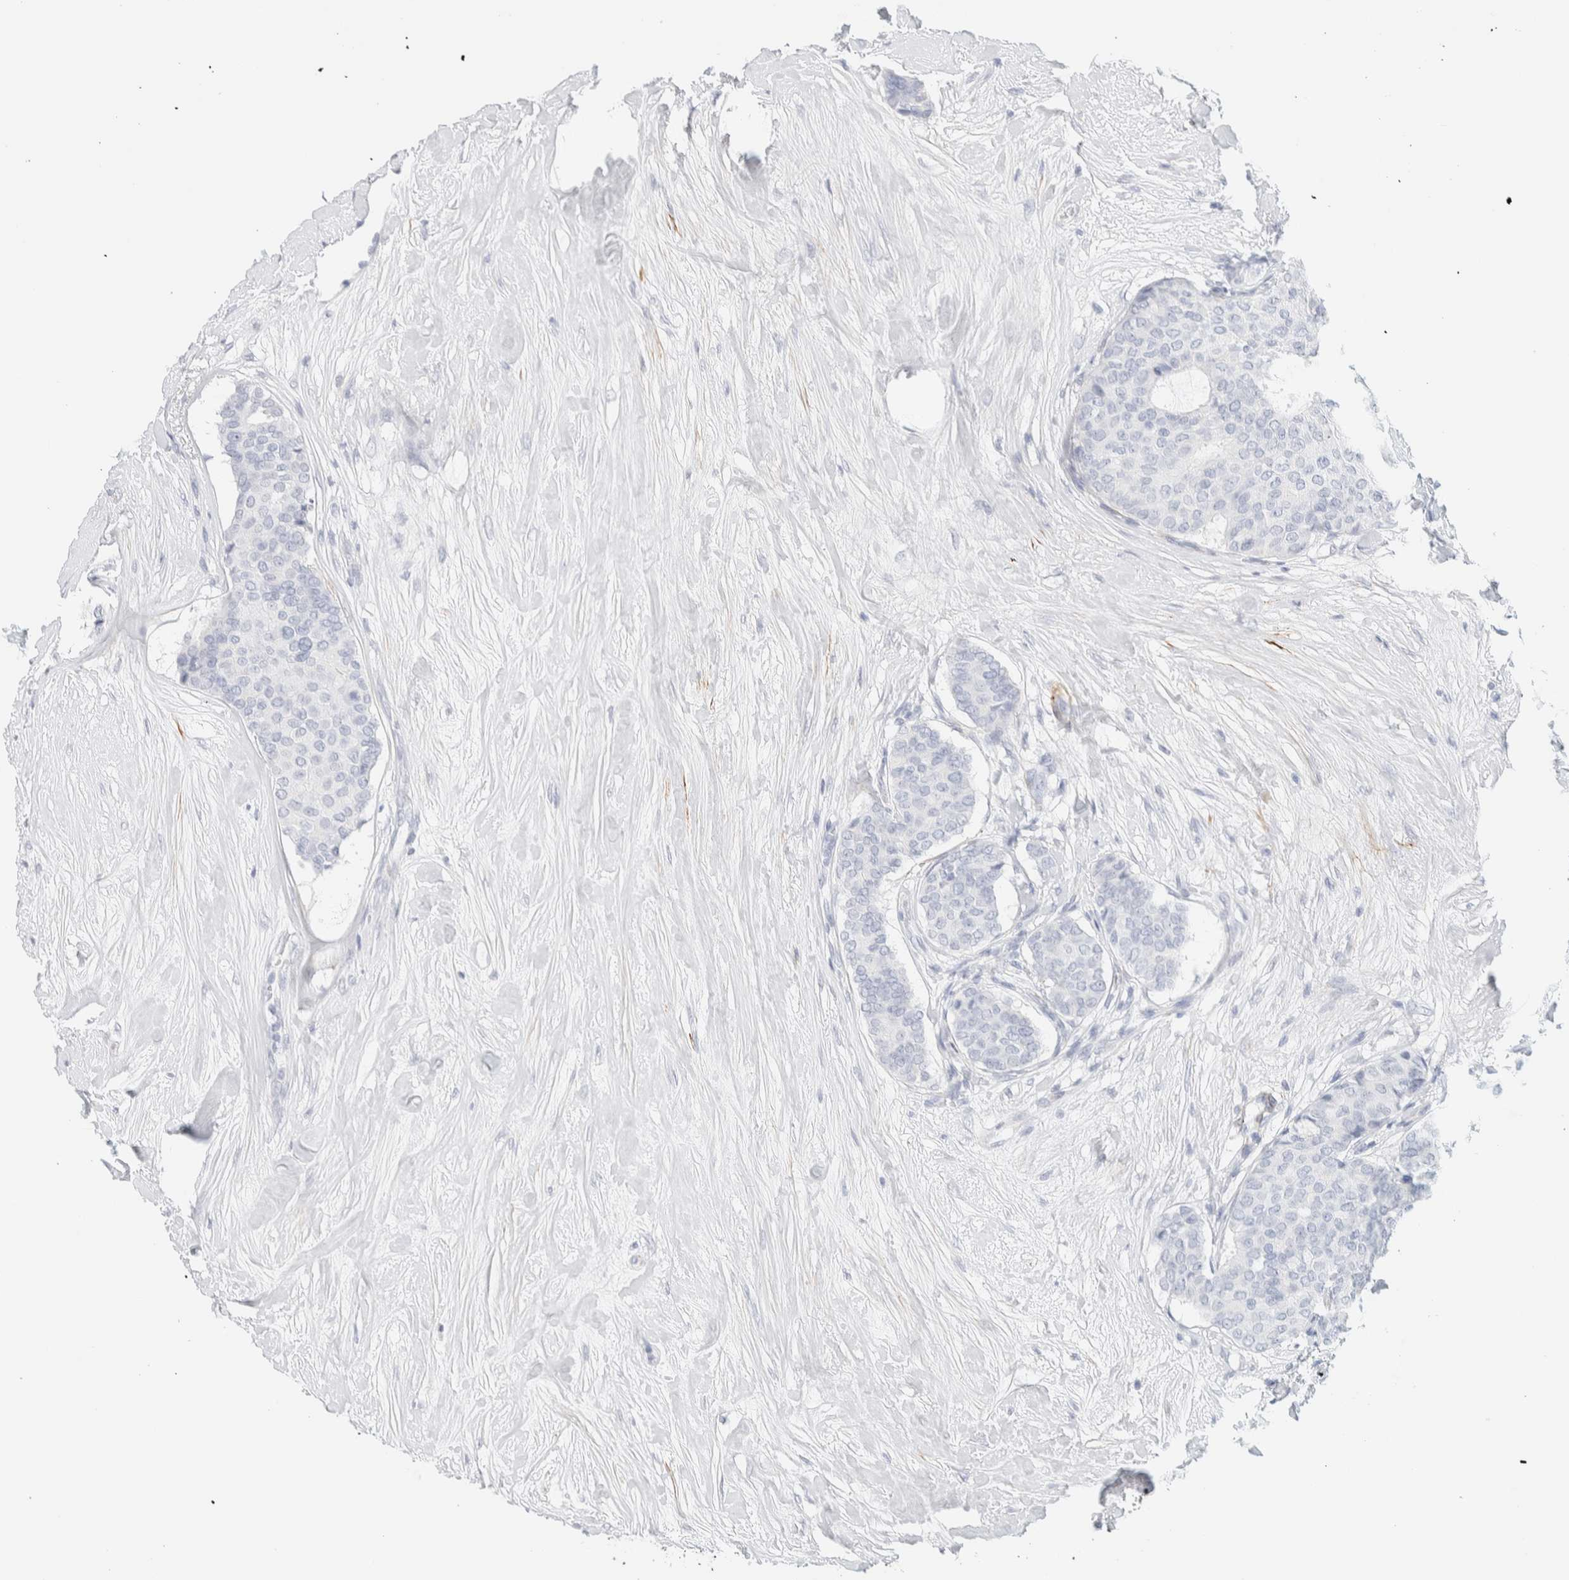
{"staining": {"intensity": "negative", "quantity": "none", "location": "none"}, "tissue": "breast cancer", "cell_type": "Tumor cells", "image_type": "cancer", "snomed": [{"axis": "morphology", "description": "Duct carcinoma"}, {"axis": "topography", "description": "Breast"}], "caption": "IHC of breast cancer (invasive ductal carcinoma) reveals no staining in tumor cells. Brightfield microscopy of immunohistochemistry stained with DAB (brown) and hematoxylin (blue), captured at high magnification.", "gene": "AFMID", "patient": {"sex": "female", "age": 75}}